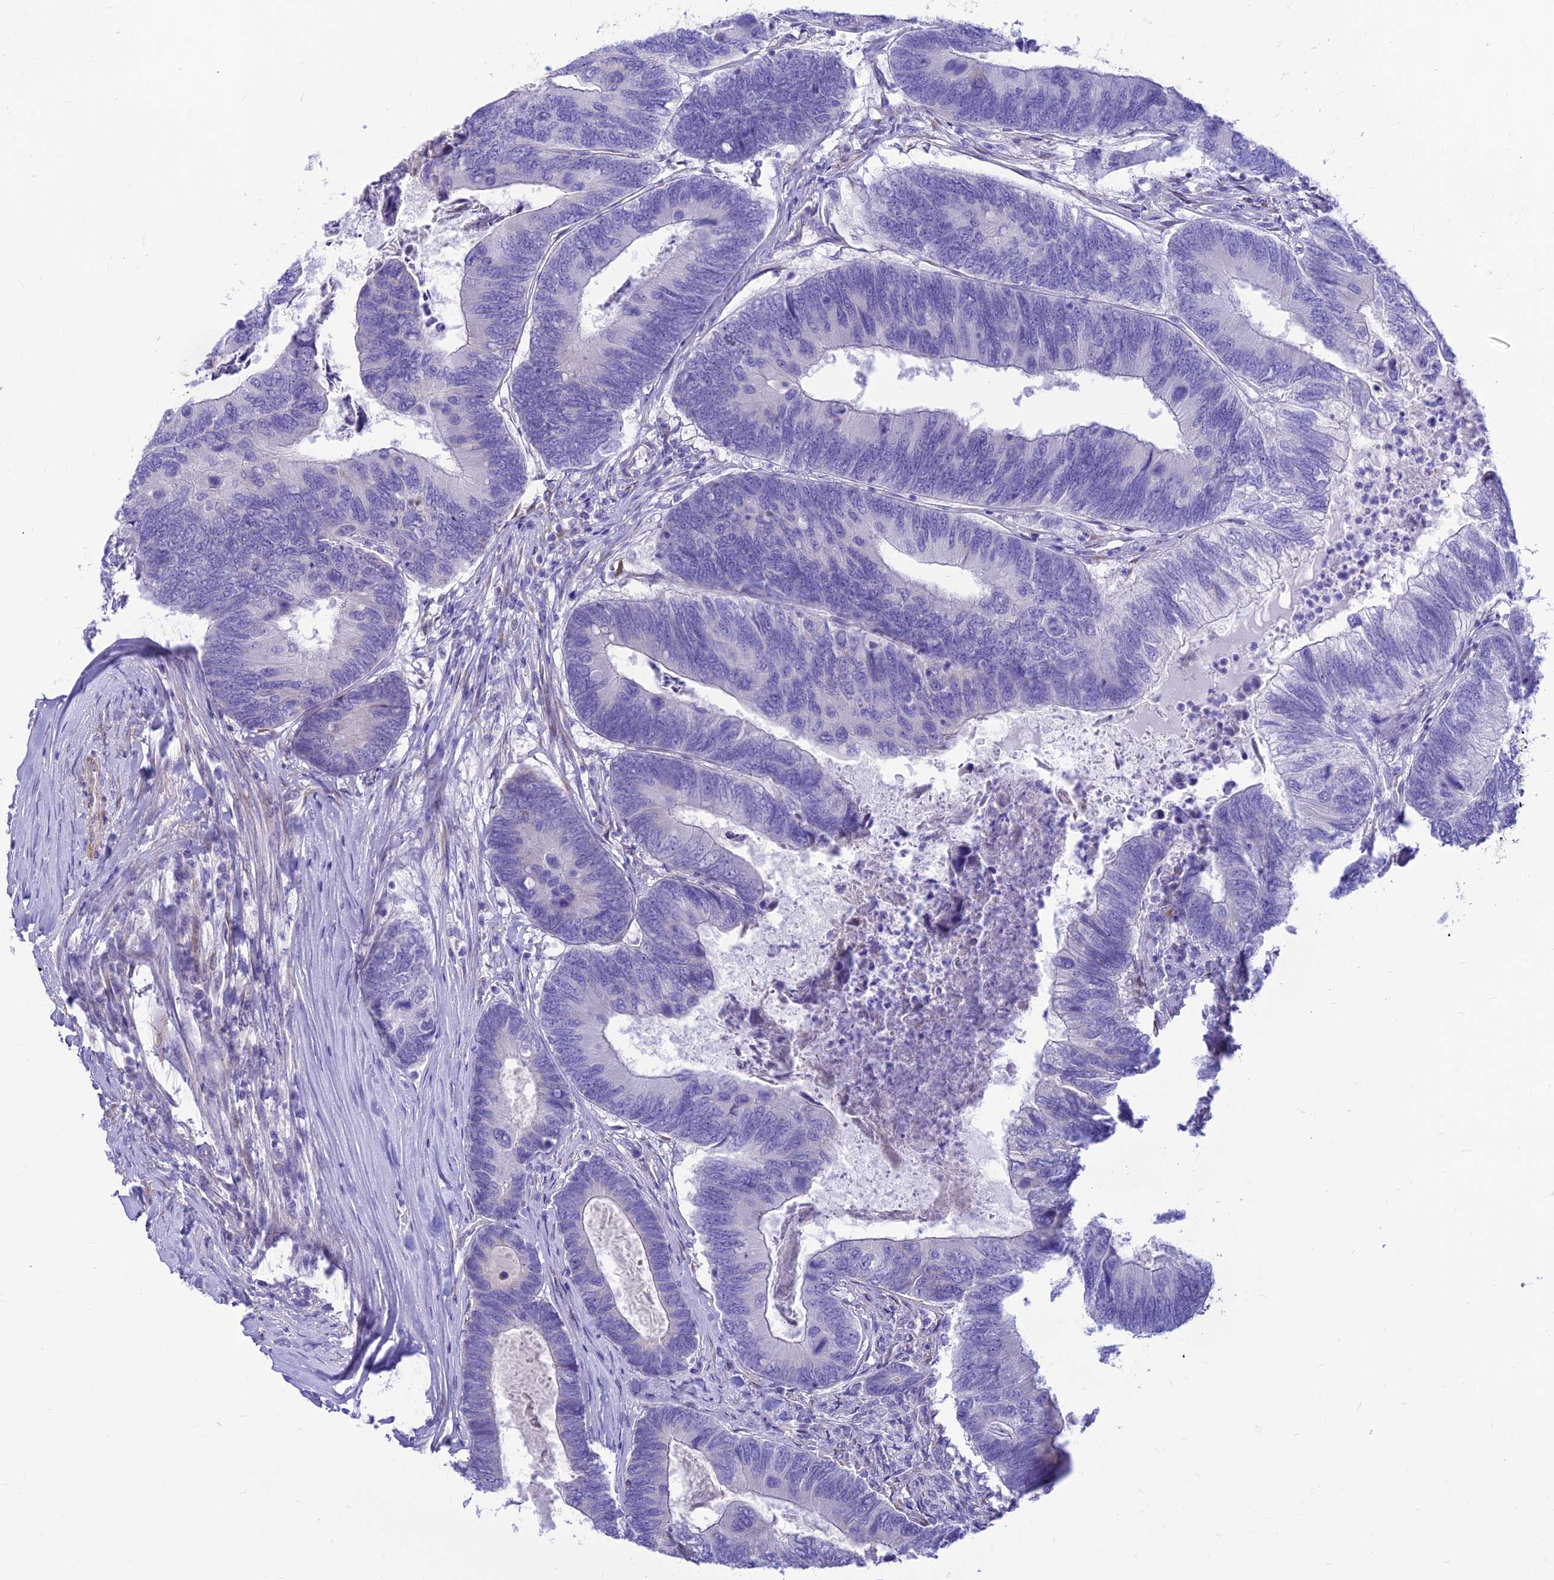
{"staining": {"intensity": "negative", "quantity": "none", "location": "none"}, "tissue": "colorectal cancer", "cell_type": "Tumor cells", "image_type": "cancer", "snomed": [{"axis": "morphology", "description": "Adenocarcinoma, NOS"}, {"axis": "topography", "description": "Colon"}], "caption": "This micrograph is of adenocarcinoma (colorectal) stained with immunohistochemistry (IHC) to label a protein in brown with the nuclei are counter-stained blue. There is no expression in tumor cells.", "gene": "FAM186B", "patient": {"sex": "female", "age": 67}}